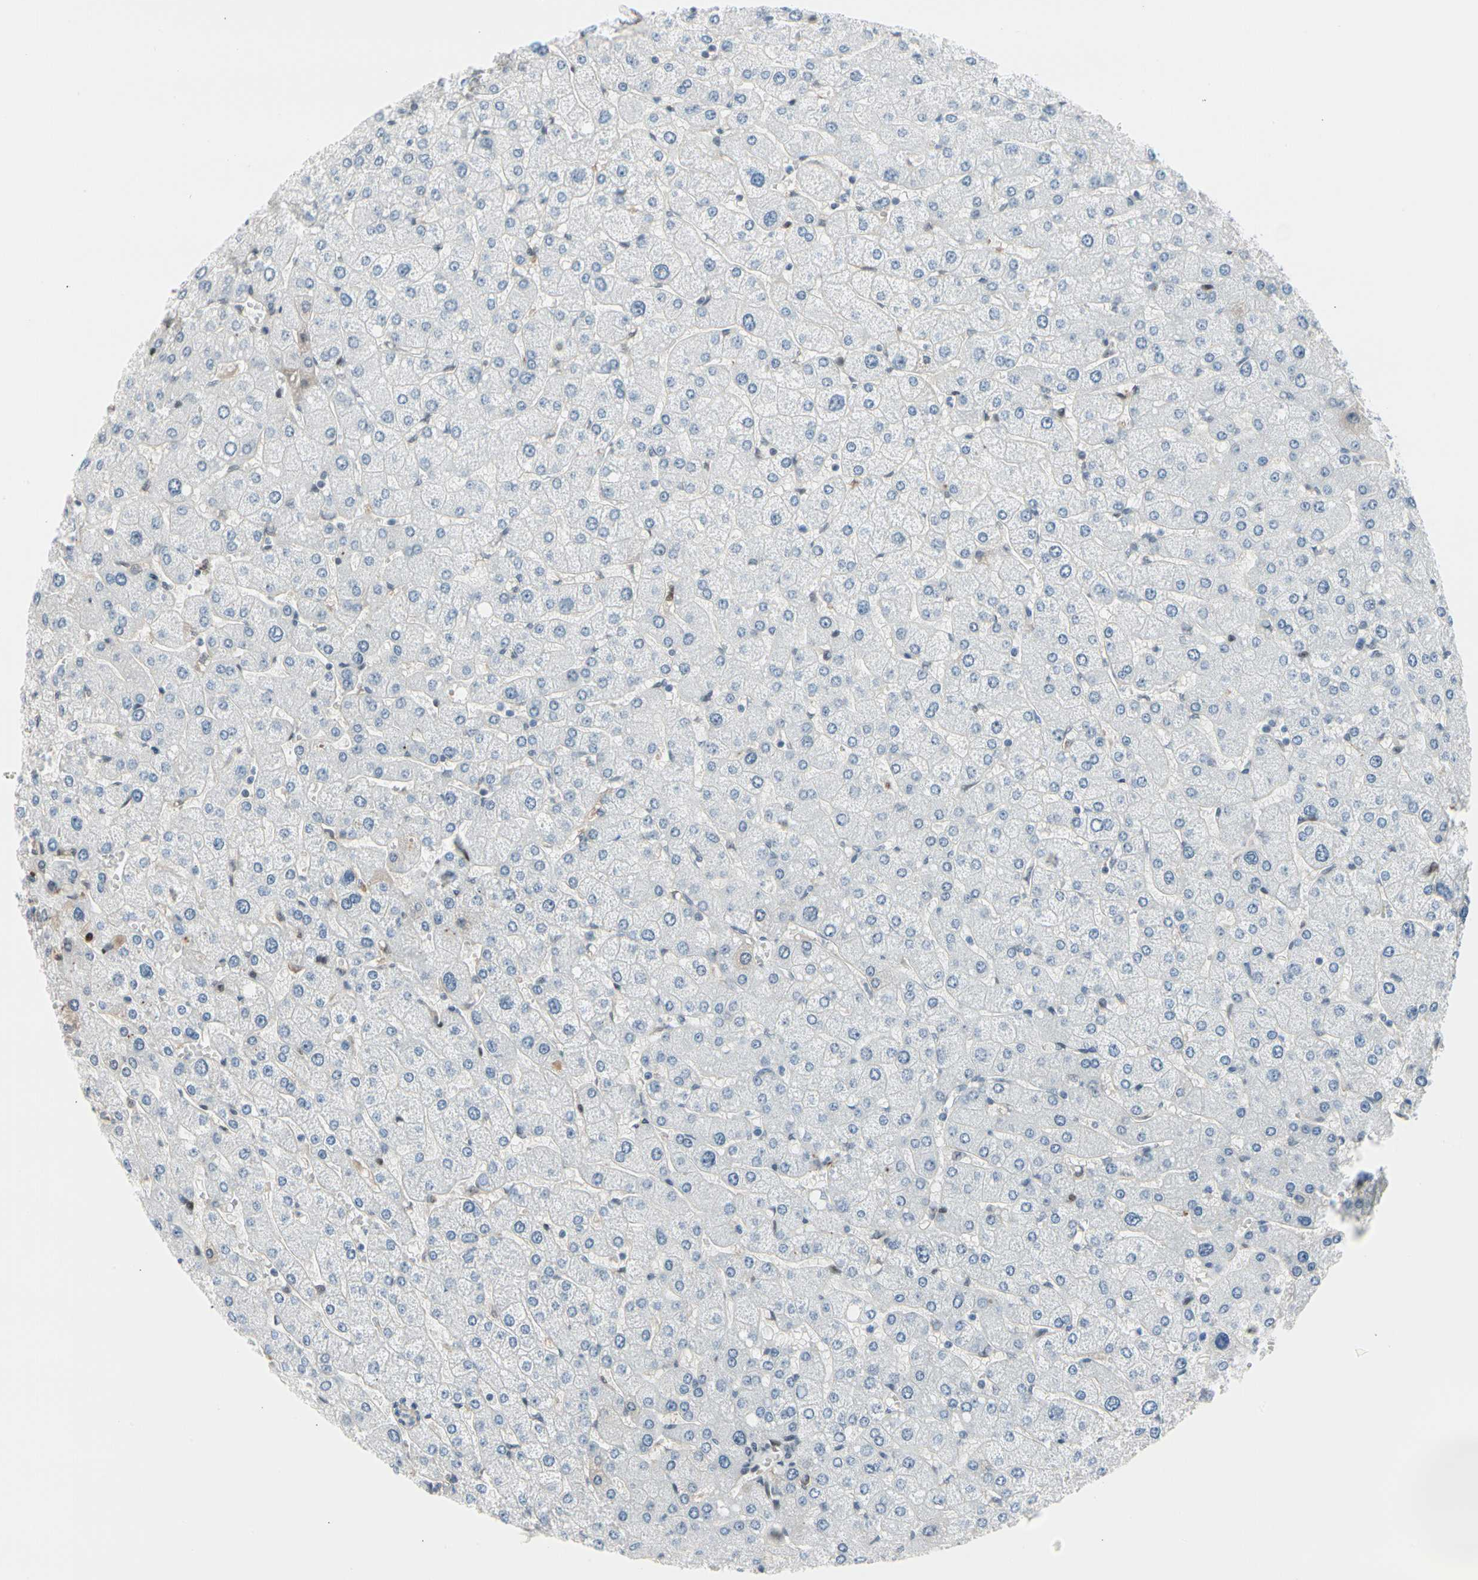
{"staining": {"intensity": "moderate", "quantity": "25%-75%", "location": "nuclear"}, "tissue": "liver", "cell_type": "Cholangiocytes", "image_type": "normal", "snomed": [{"axis": "morphology", "description": "Normal tissue, NOS"}, {"axis": "topography", "description": "Liver"}], "caption": "A medium amount of moderate nuclear staining is identified in about 25%-75% of cholangiocytes in benign liver. (brown staining indicates protein expression, while blue staining denotes nuclei).", "gene": "FOXO3", "patient": {"sex": "male", "age": 55}}